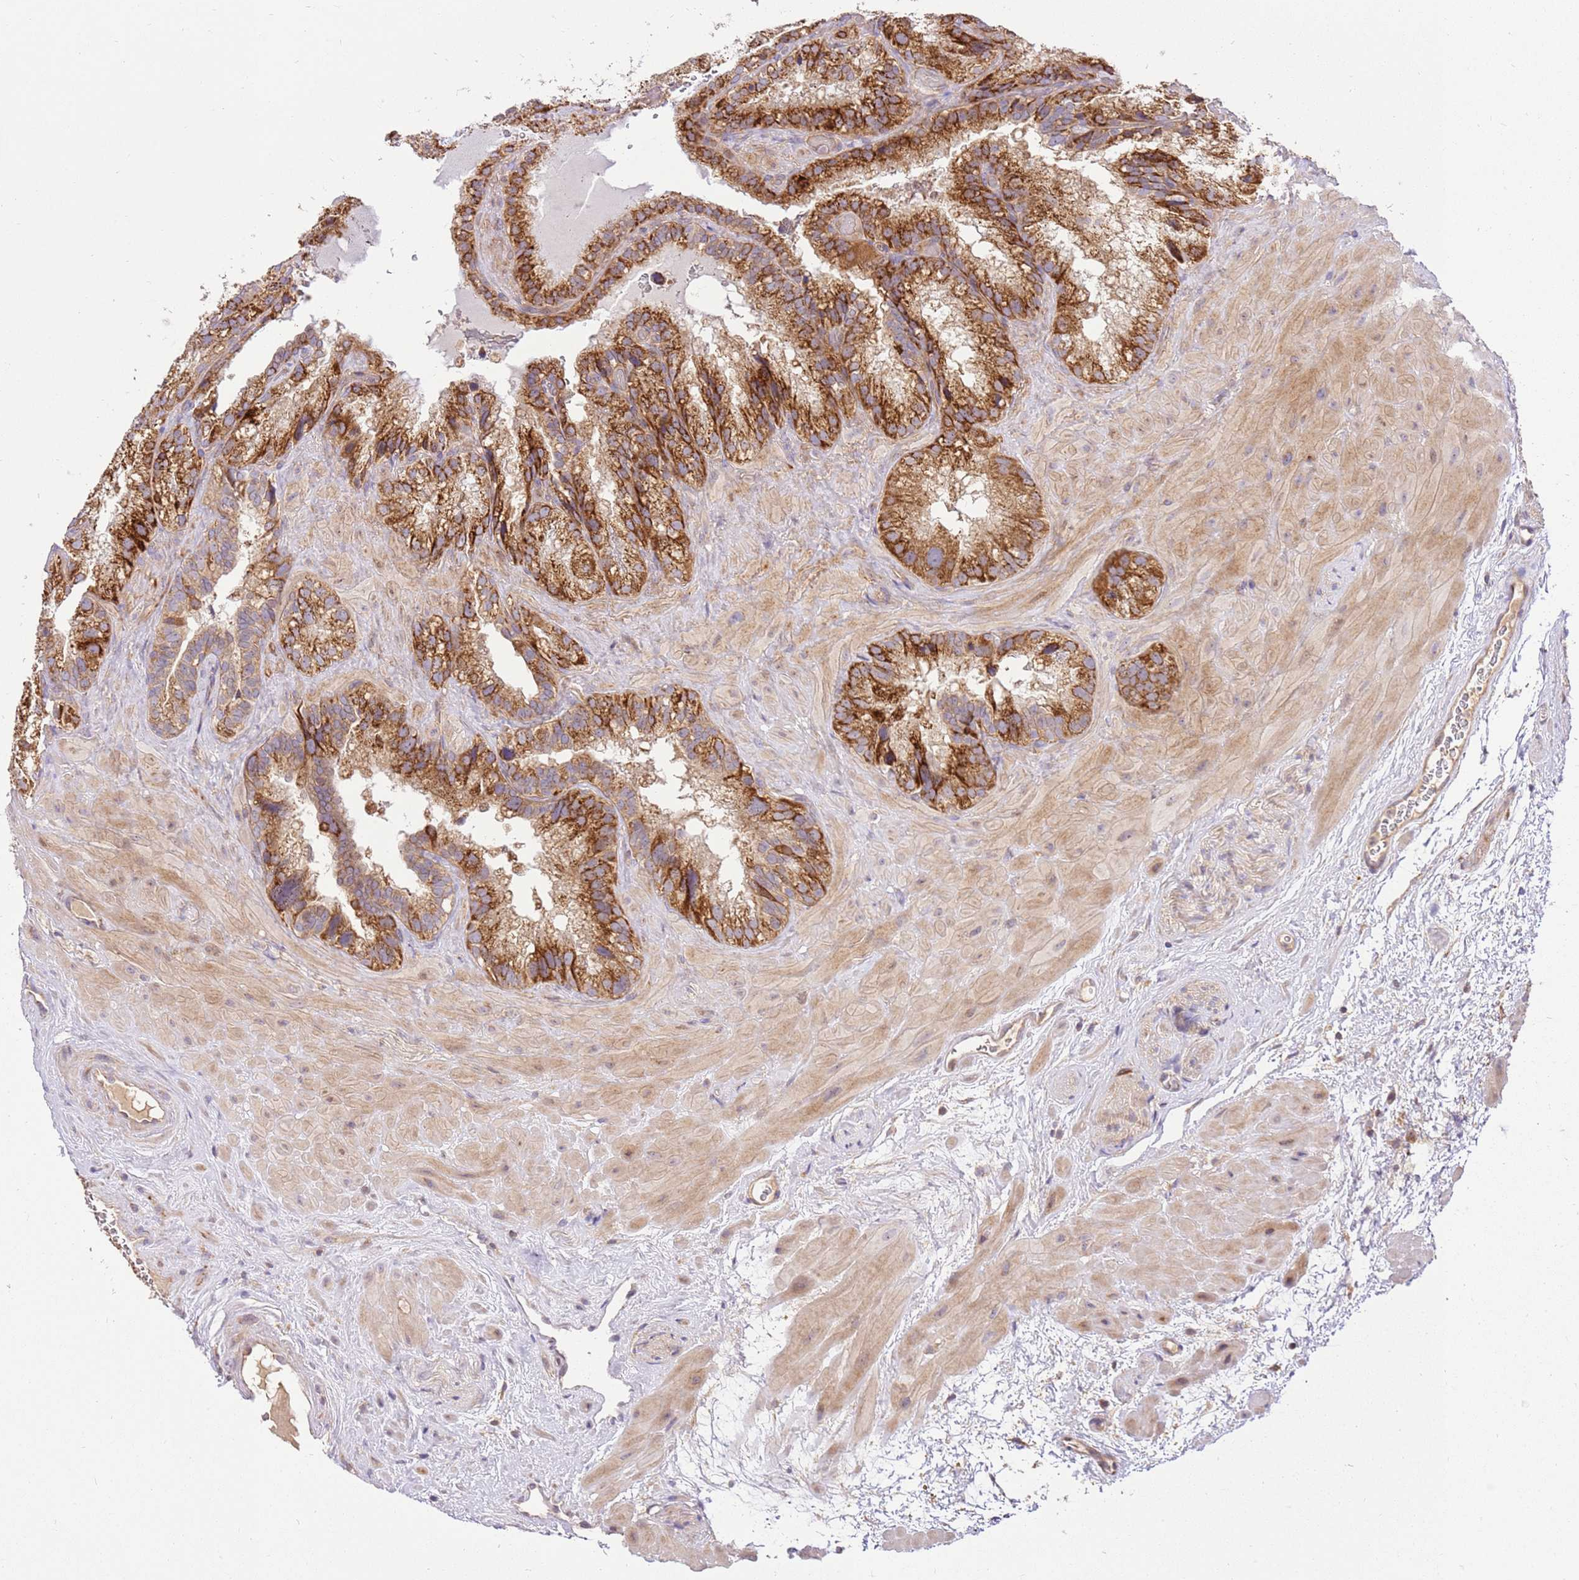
{"staining": {"intensity": "strong", "quantity": ">75%", "location": "cytoplasmic/membranous"}, "tissue": "seminal vesicle", "cell_type": "Glandular cells", "image_type": "normal", "snomed": [{"axis": "morphology", "description": "Normal tissue, NOS"}, {"axis": "topography", "description": "Prostate"}, {"axis": "topography", "description": "Seminal veicle"}], "caption": "A brown stain shows strong cytoplasmic/membranous staining of a protein in glandular cells of normal seminal vesicle.", "gene": "SPATA2L", "patient": {"sex": "male", "age": 68}}